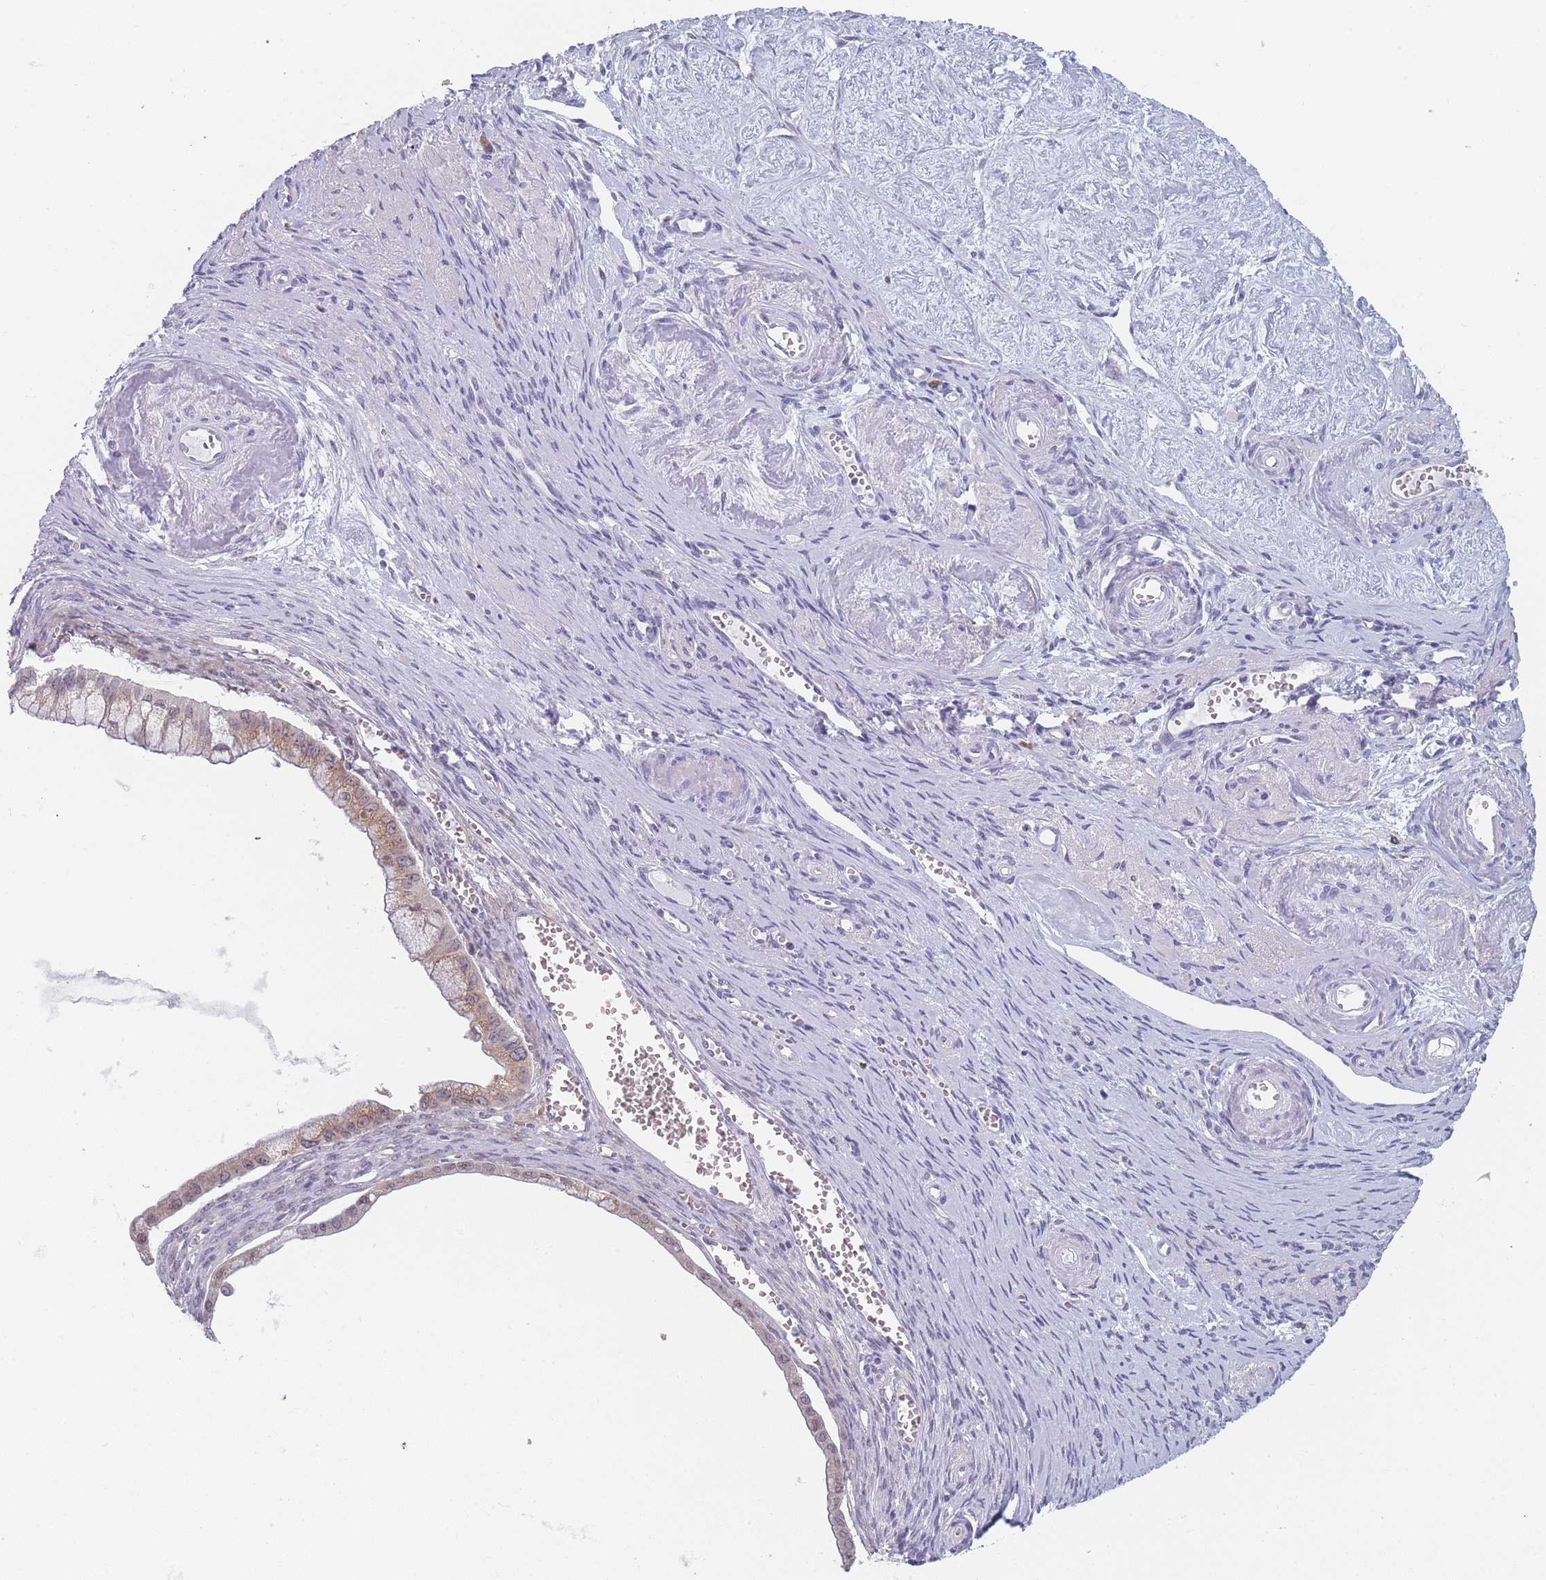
{"staining": {"intensity": "moderate", "quantity": "25%-75%", "location": "cytoplasmic/membranous"}, "tissue": "ovarian cancer", "cell_type": "Tumor cells", "image_type": "cancer", "snomed": [{"axis": "morphology", "description": "Cystadenocarcinoma, mucinous, NOS"}, {"axis": "topography", "description": "Ovary"}], "caption": "Protein expression analysis of human ovarian cancer (mucinous cystadenocarcinoma) reveals moderate cytoplasmic/membranous positivity in about 25%-75% of tumor cells. The protein of interest is shown in brown color, while the nuclei are stained blue.", "gene": "TMED10", "patient": {"sex": "female", "age": 59}}